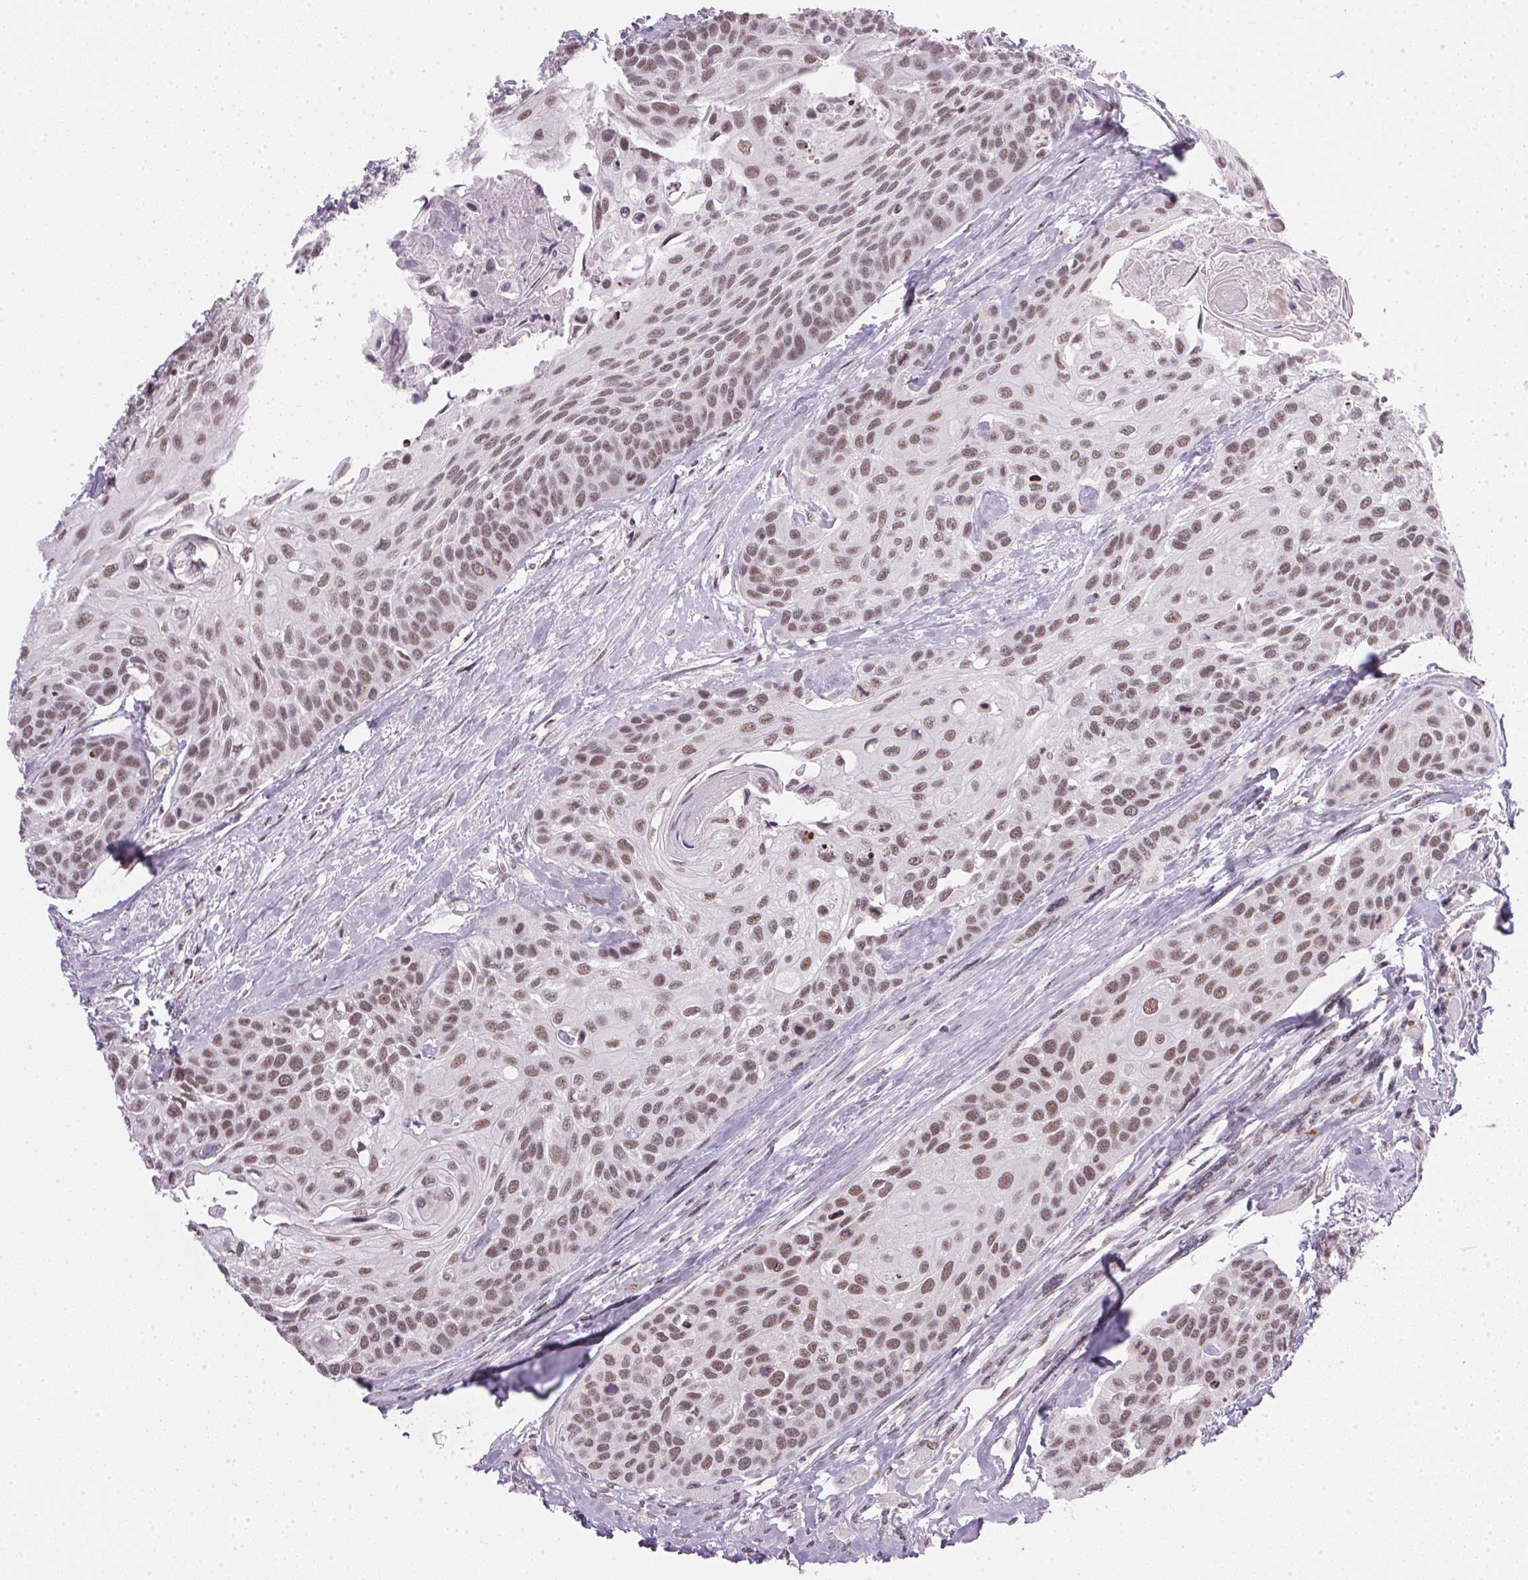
{"staining": {"intensity": "moderate", "quantity": ">75%", "location": "nuclear"}, "tissue": "head and neck cancer", "cell_type": "Tumor cells", "image_type": "cancer", "snomed": [{"axis": "morphology", "description": "Squamous cell carcinoma, NOS"}, {"axis": "topography", "description": "Head-Neck"}], "caption": "A brown stain labels moderate nuclear expression of a protein in human head and neck cancer tumor cells. Nuclei are stained in blue.", "gene": "SRSF7", "patient": {"sex": "female", "age": 50}}